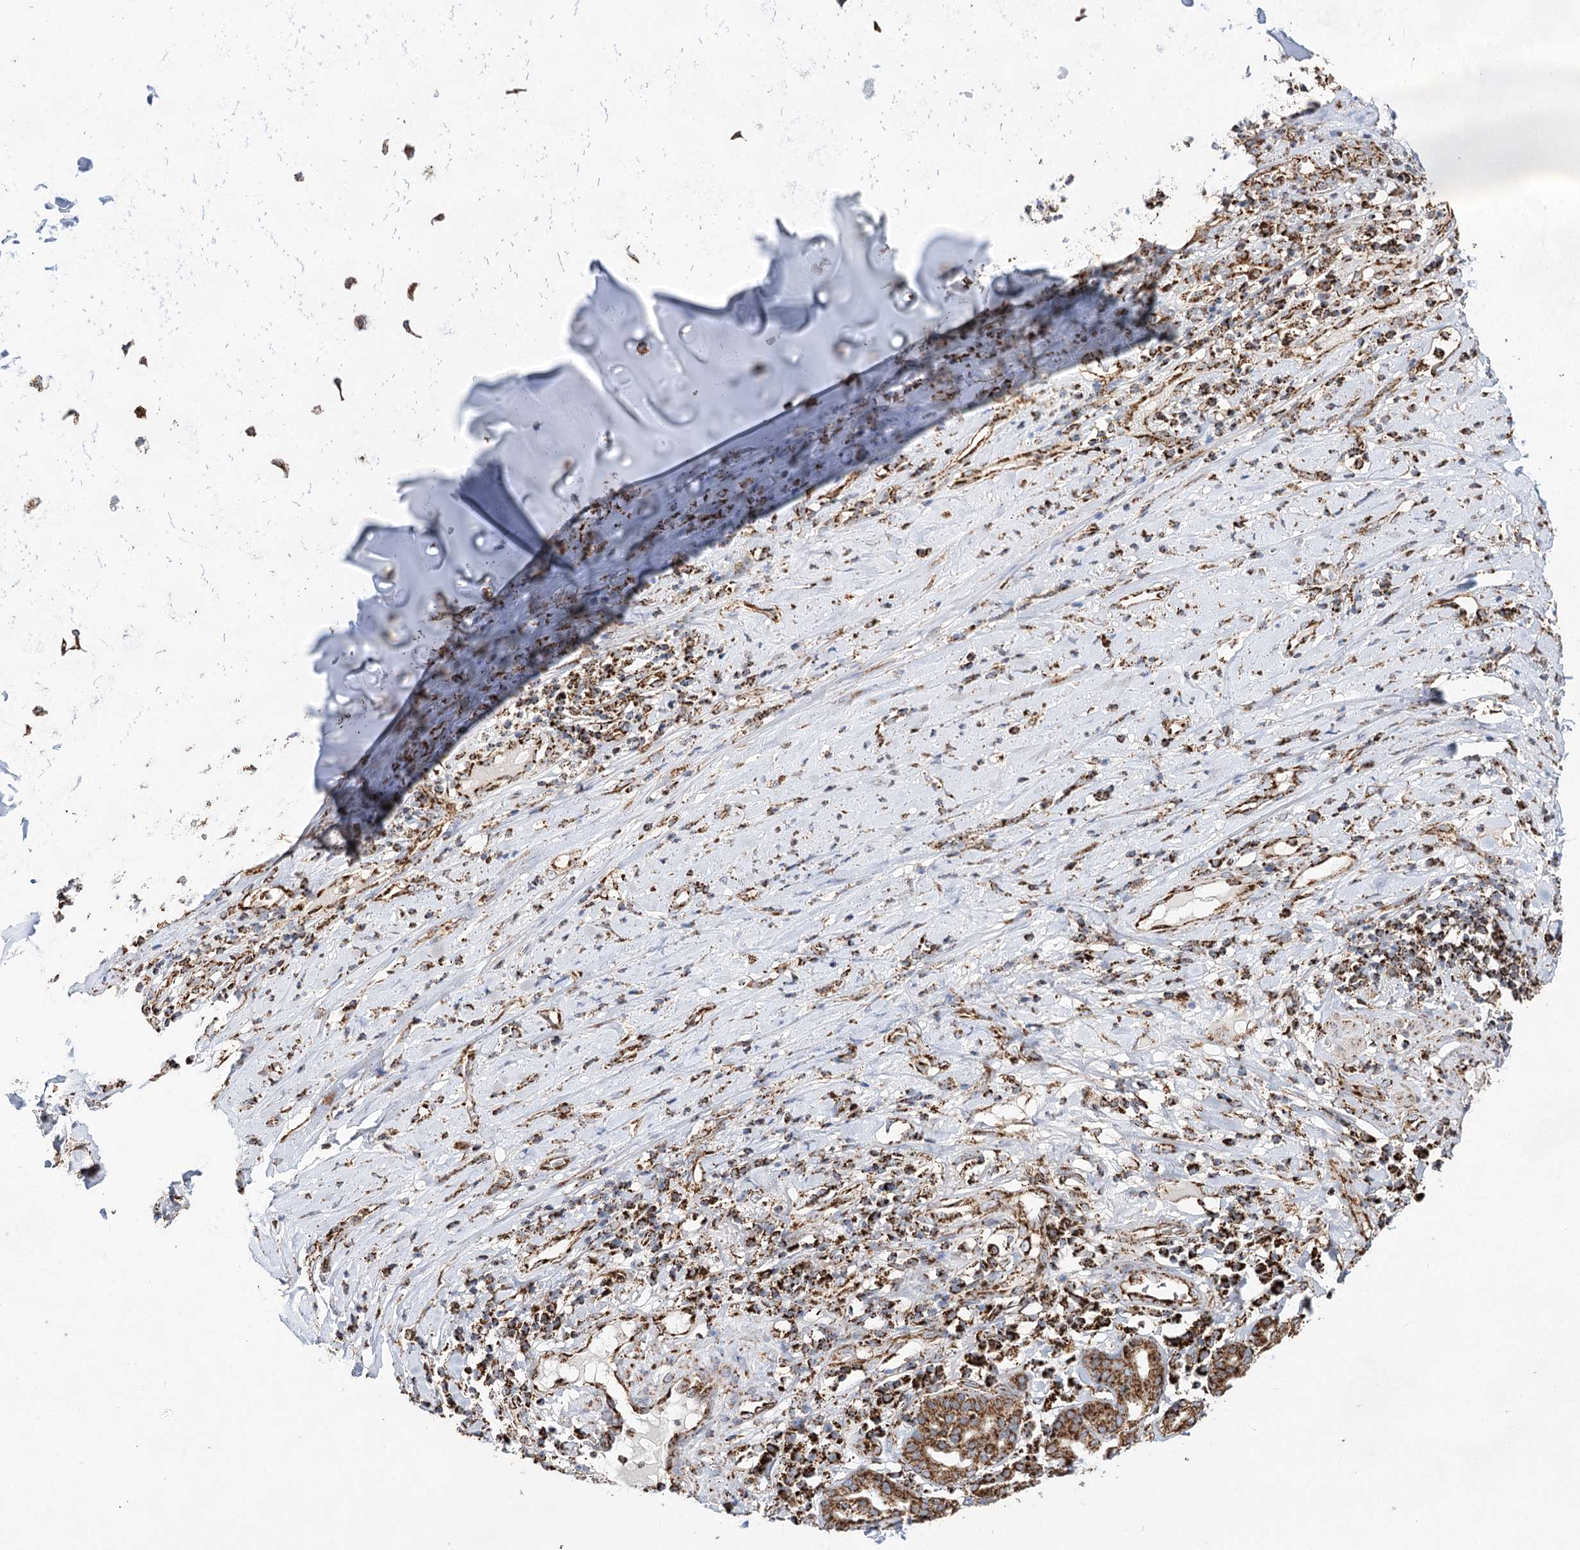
{"staining": {"intensity": "moderate", "quantity": "25%-75%", "location": "cytoplasmic/membranous"}, "tissue": "adipose tissue", "cell_type": "Adipocytes", "image_type": "normal", "snomed": [{"axis": "morphology", "description": "Normal tissue, NOS"}, {"axis": "morphology", "description": "Basal cell carcinoma"}, {"axis": "topography", "description": "Cartilage tissue"}, {"axis": "topography", "description": "Nasopharynx"}, {"axis": "topography", "description": "Oral tissue"}], "caption": "A brown stain labels moderate cytoplasmic/membranous expression of a protein in adipocytes of benign human adipose tissue.", "gene": "NADK2", "patient": {"sex": "female", "age": 77}}